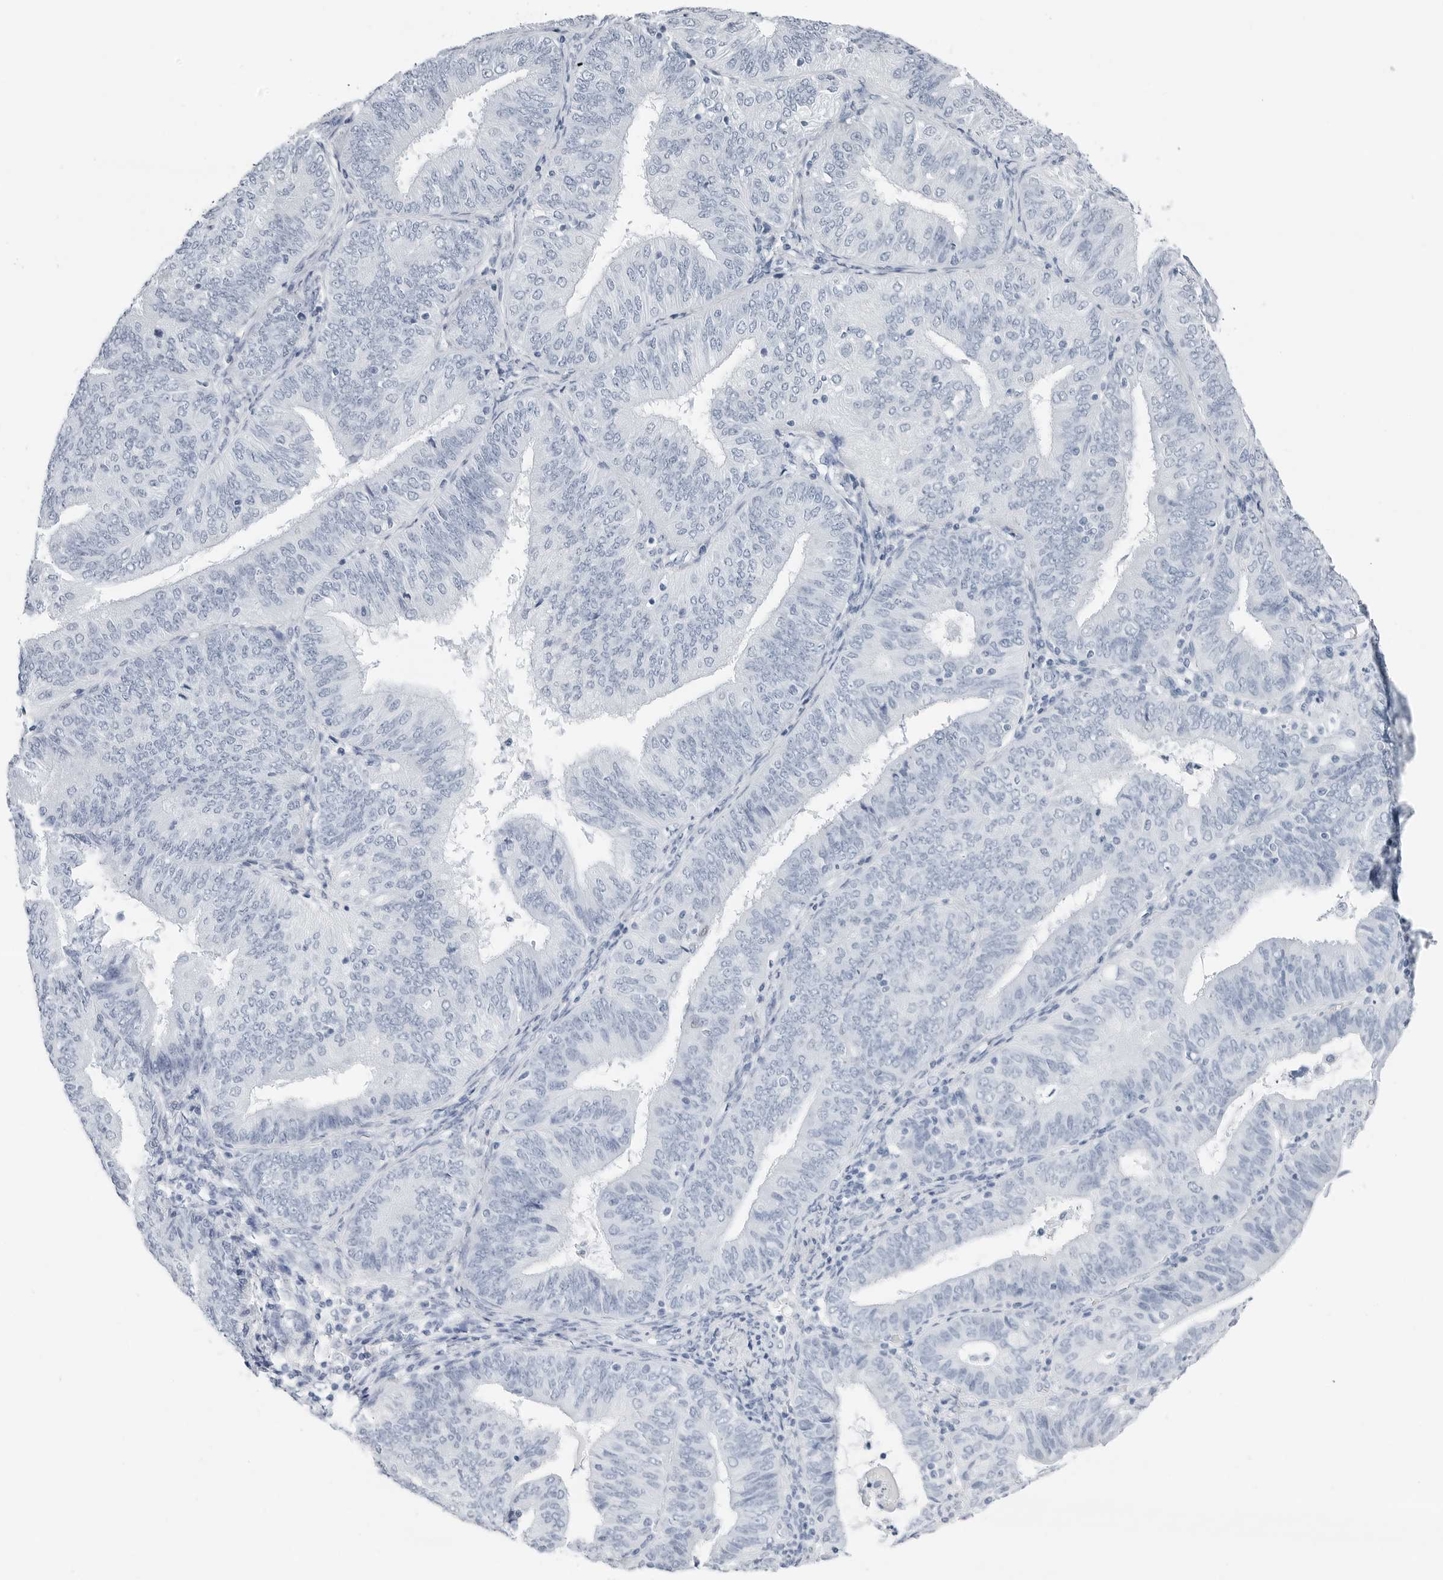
{"staining": {"intensity": "negative", "quantity": "none", "location": "none"}, "tissue": "endometrial cancer", "cell_type": "Tumor cells", "image_type": "cancer", "snomed": [{"axis": "morphology", "description": "Adenocarcinoma, NOS"}, {"axis": "topography", "description": "Endometrium"}], "caption": "Endometrial cancer was stained to show a protein in brown. There is no significant positivity in tumor cells.", "gene": "SLPI", "patient": {"sex": "female", "age": 58}}